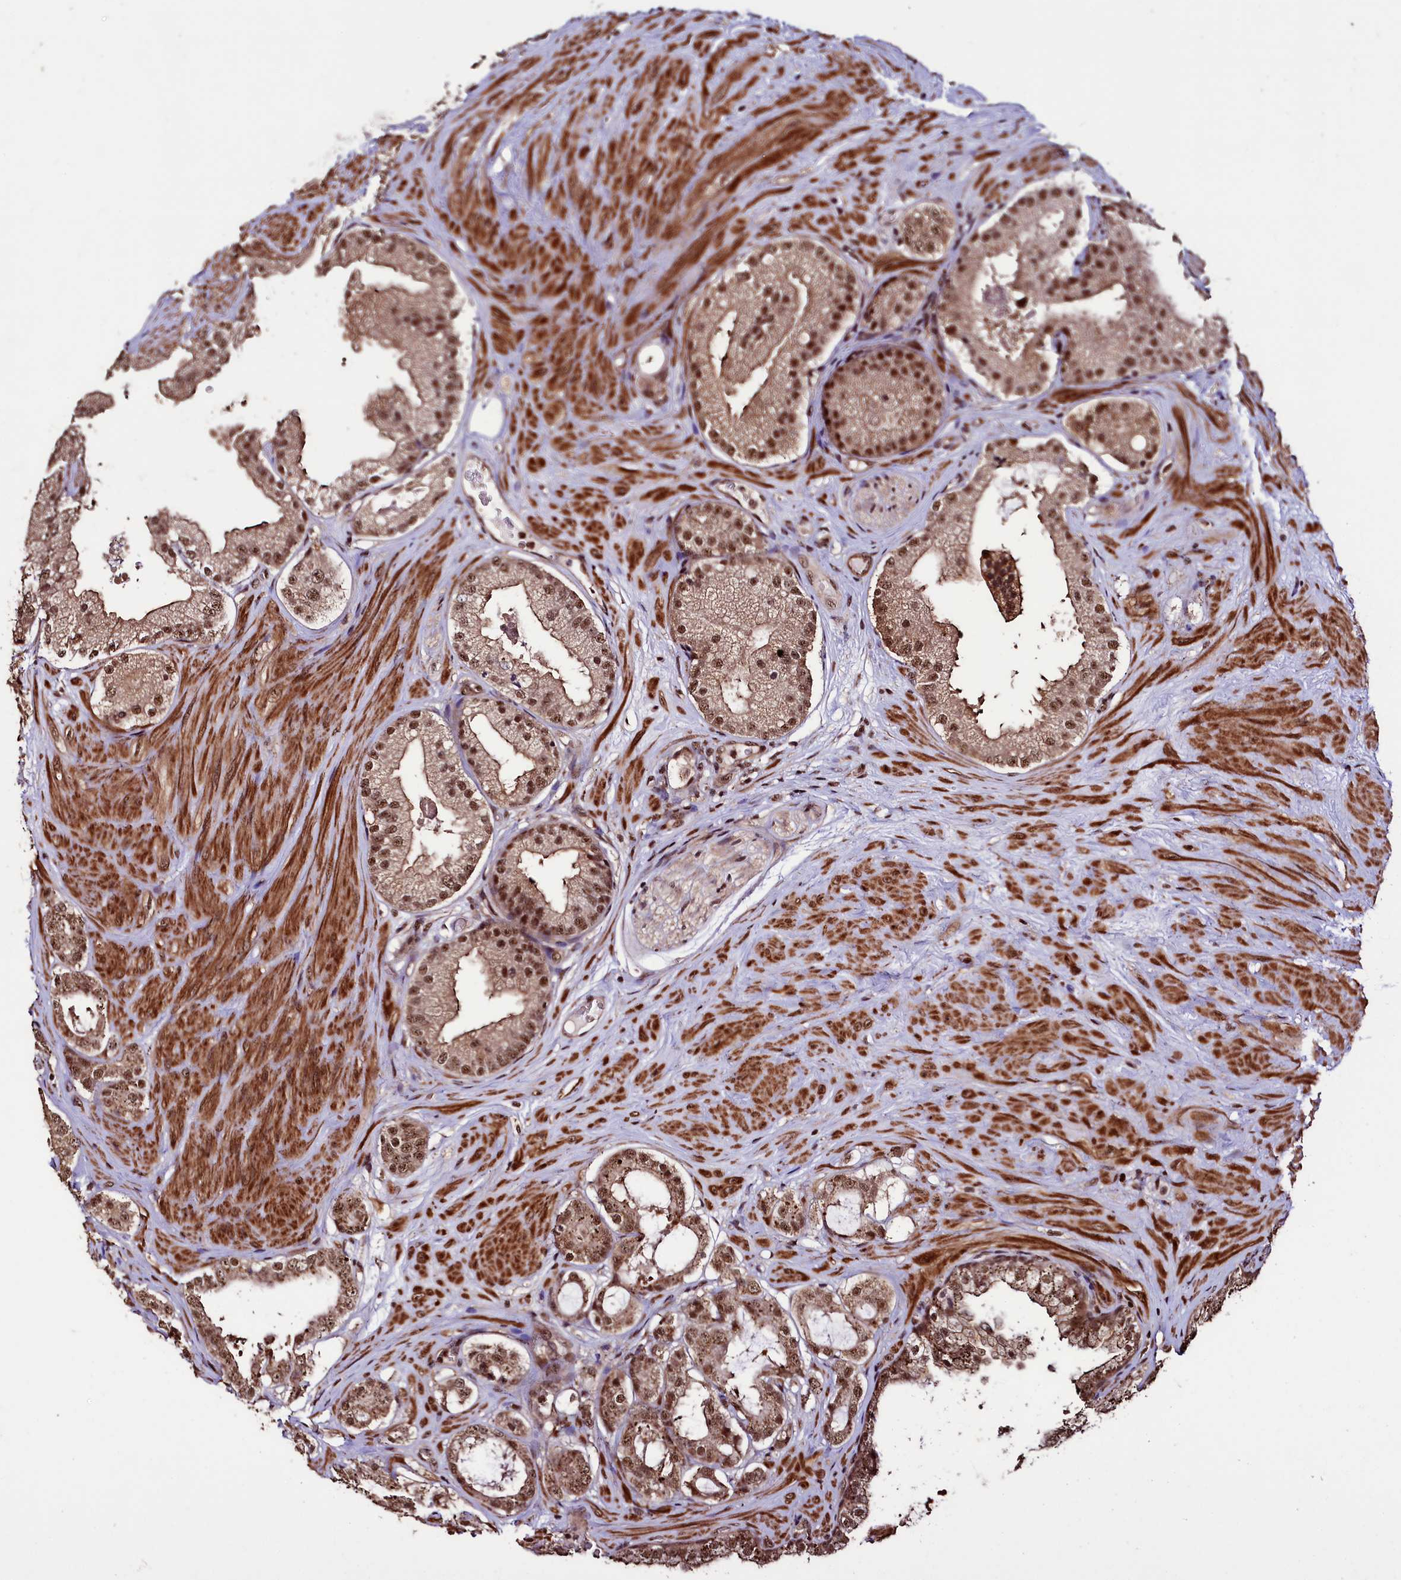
{"staining": {"intensity": "moderate", "quantity": ">75%", "location": "cytoplasmic/membranous,nuclear"}, "tissue": "prostate cancer", "cell_type": "Tumor cells", "image_type": "cancer", "snomed": [{"axis": "morphology", "description": "Adenocarcinoma, High grade"}, {"axis": "topography", "description": "Prostate"}], "caption": "Immunohistochemistry histopathology image of high-grade adenocarcinoma (prostate) stained for a protein (brown), which demonstrates medium levels of moderate cytoplasmic/membranous and nuclear positivity in about >75% of tumor cells.", "gene": "SFSWAP", "patient": {"sex": "male", "age": 65}}